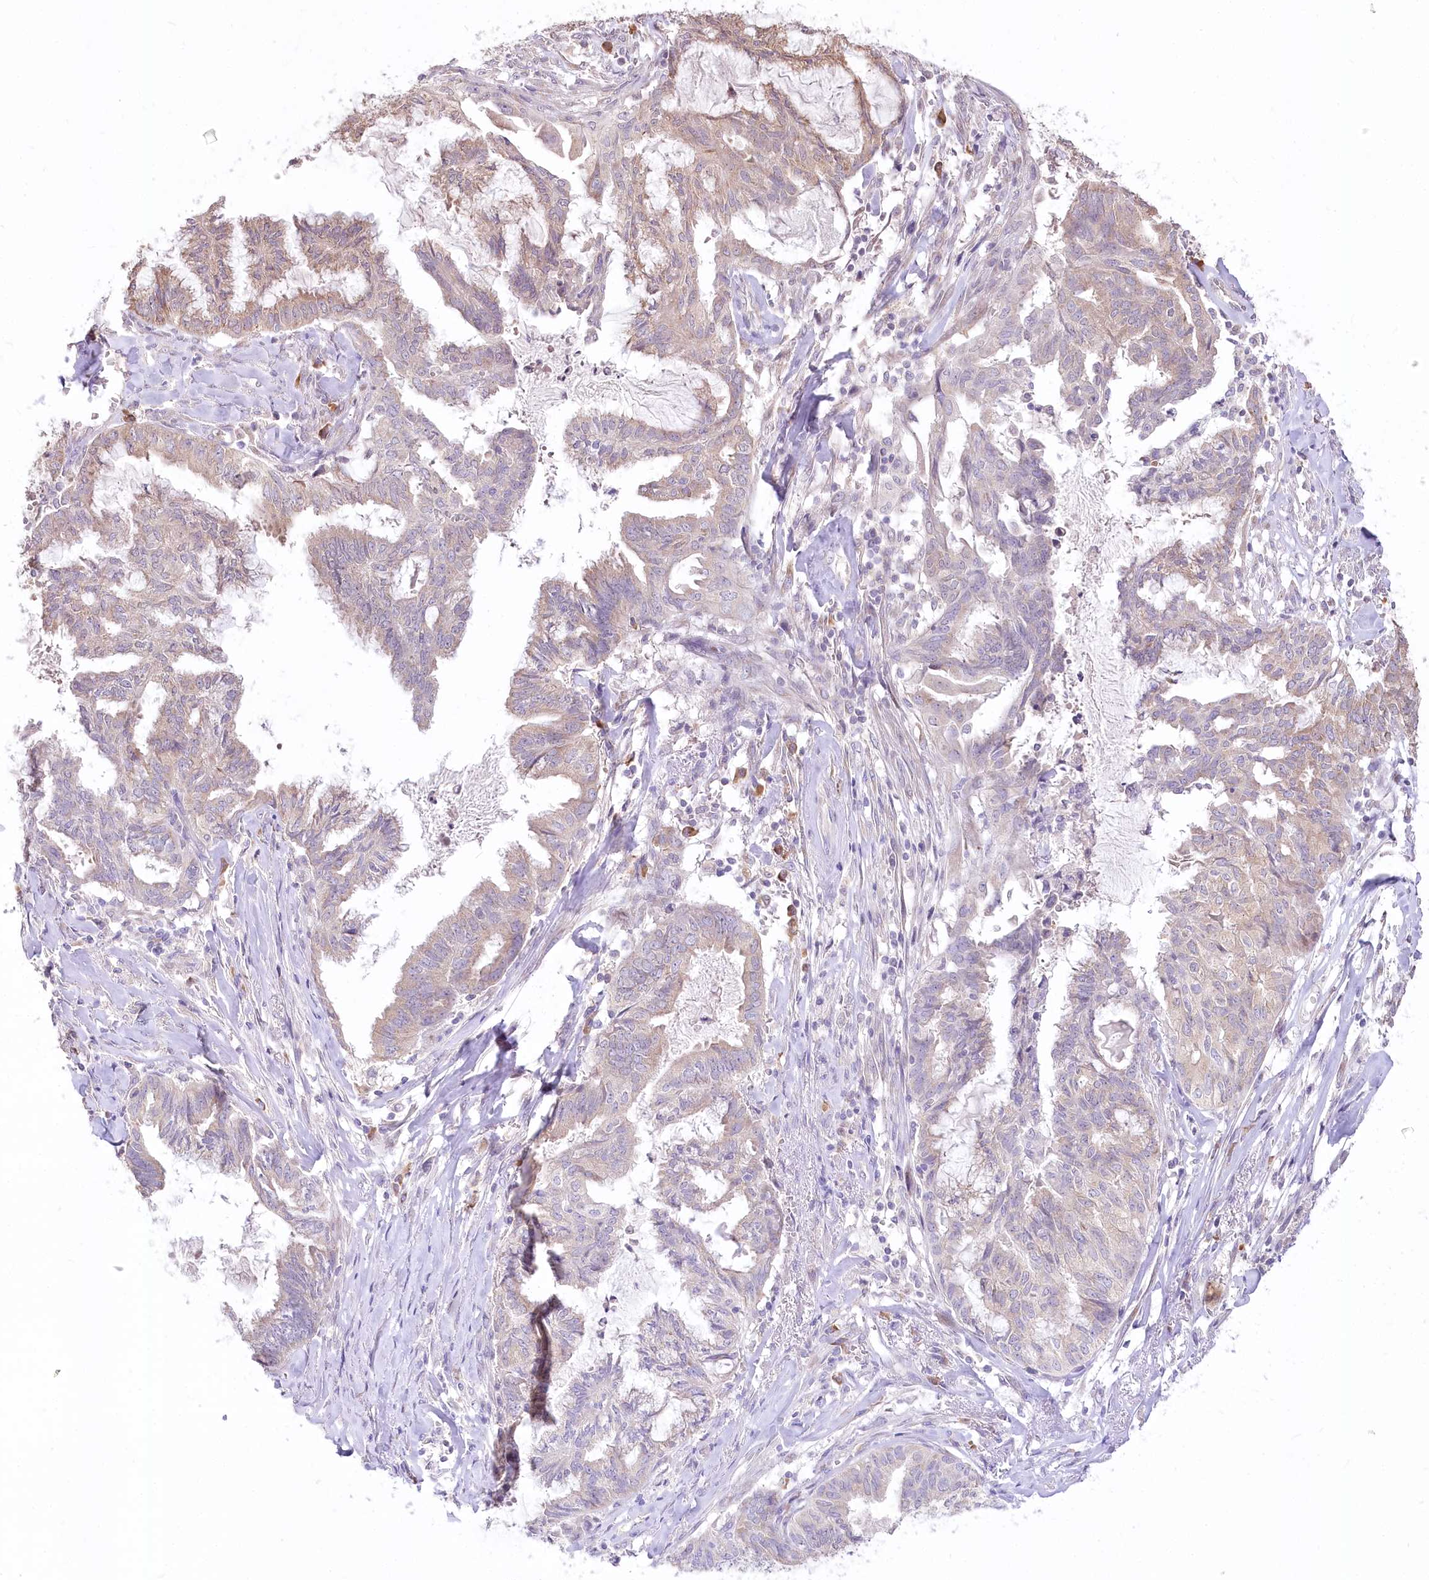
{"staining": {"intensity": "weak", "quantity": "25%-75%", "location": "cytoplasmic/membranous"}, "tissue": "endometrial cancer", "cell_type": "Tumor cells", "image_type": "cancer", "snomed": [{"axis": "morphology", "description": "Adenocarcinoma, NOS"}, {"axis": "topography", "description": "Endometrium"}], "caption": "Endometrial cancer tissue displays weak cytoplasmic/membranous expression in approximately 25%-75% of tumor cells (DAB (3,3'-diaminobenzidine) IHC, brown staining for protein, blue staining for nuclei).", "gene": "STT3B", "patient": {"sex": "female", "age": 86}}